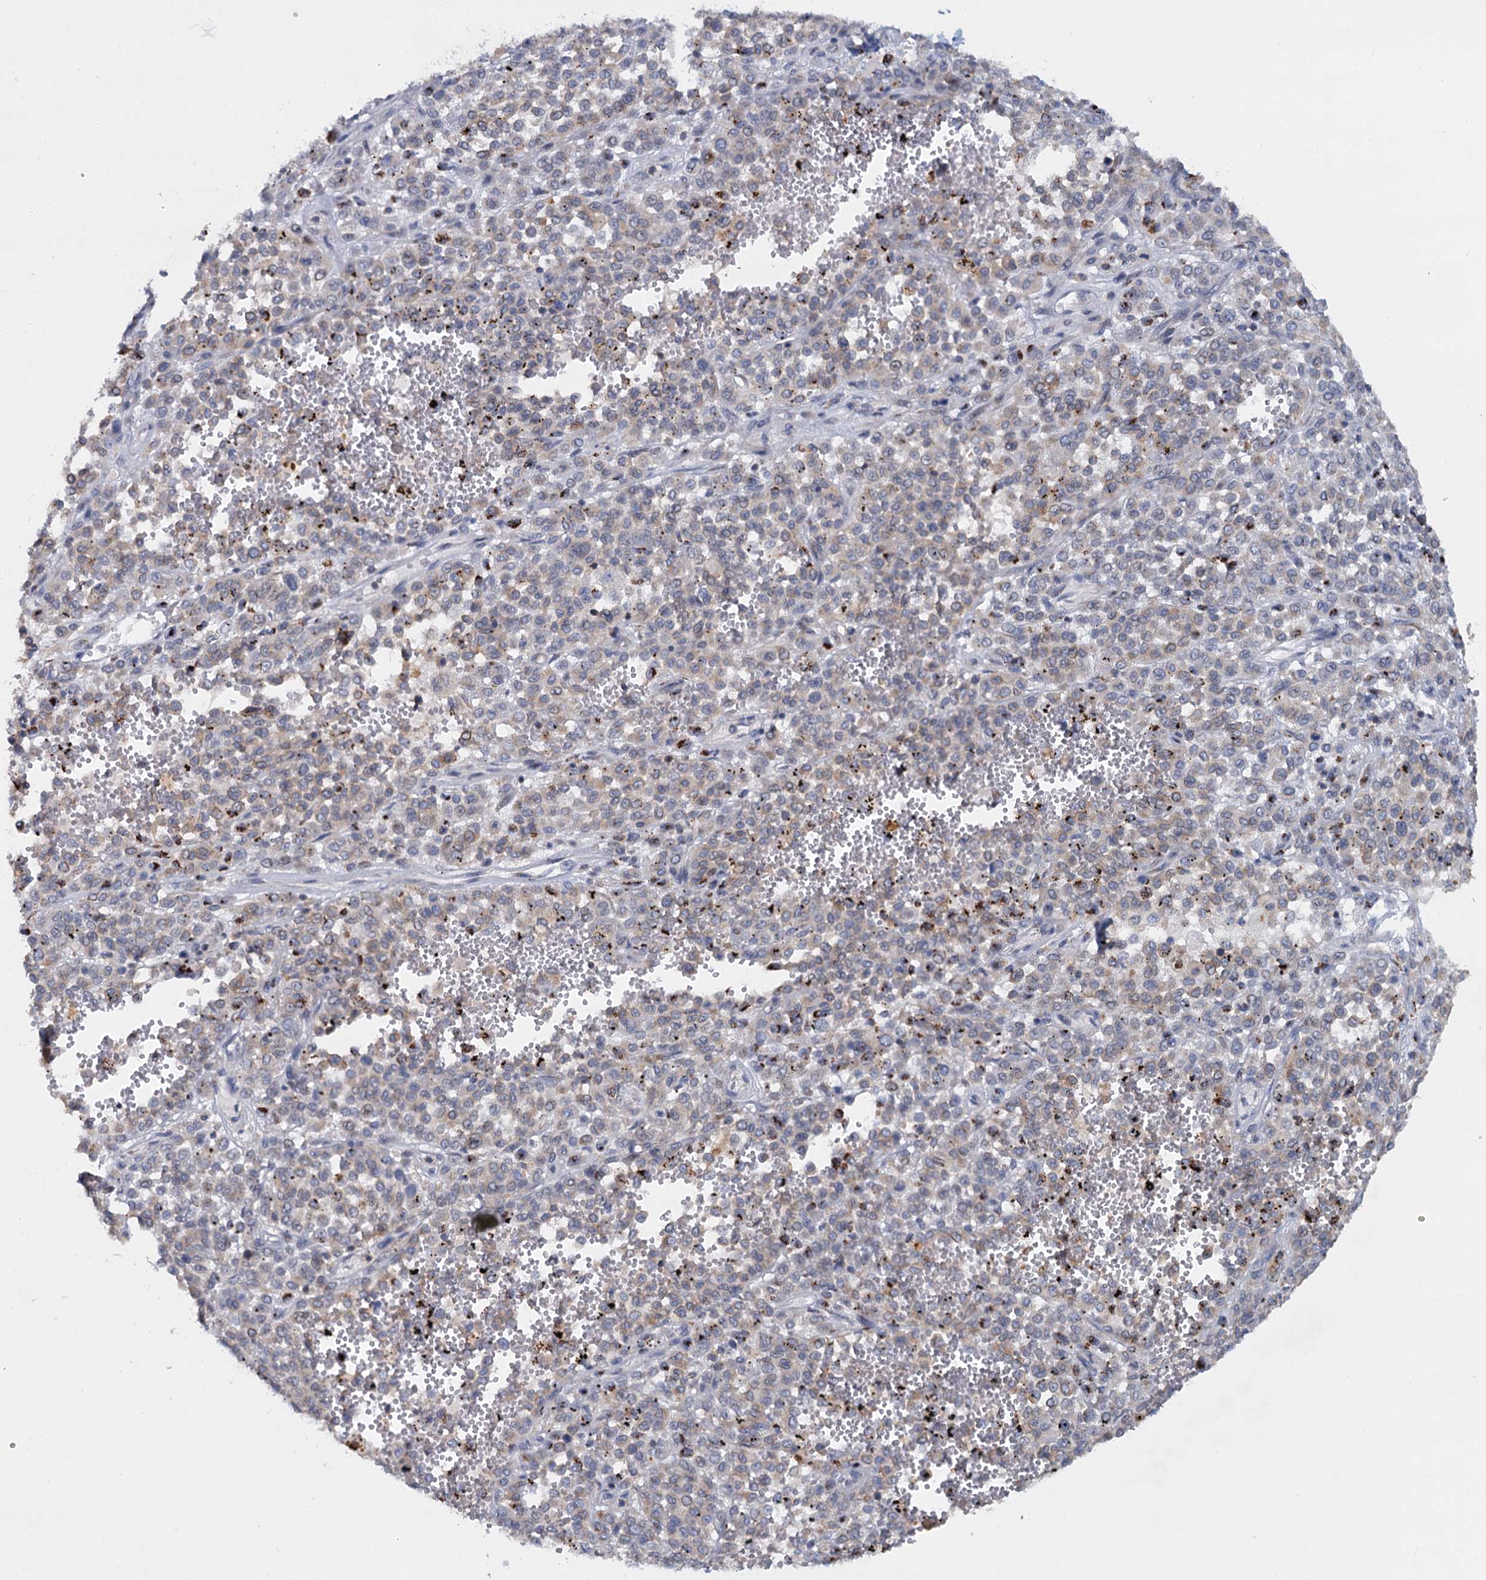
{"staining": {"intensity": "weak", "quantity": "<25%", "location": "cytoplasmic/membranous"}, "tissue": "melanoma", "cell_type": "Tumor cells", "image_type": "cancer", "snomed": [{"axis": "morphology", "description": "Malignant melanoma, Metastatic site"}, {"axis": "topography", "description": "Pancreas"}], "caption": "Malignant melanoma (metastatic site) was stained to show a protein in brown. There is no significant positivity in tumor cells.", "gene": "LRCH4", "patient": {"sex": "female", "age": 30}}